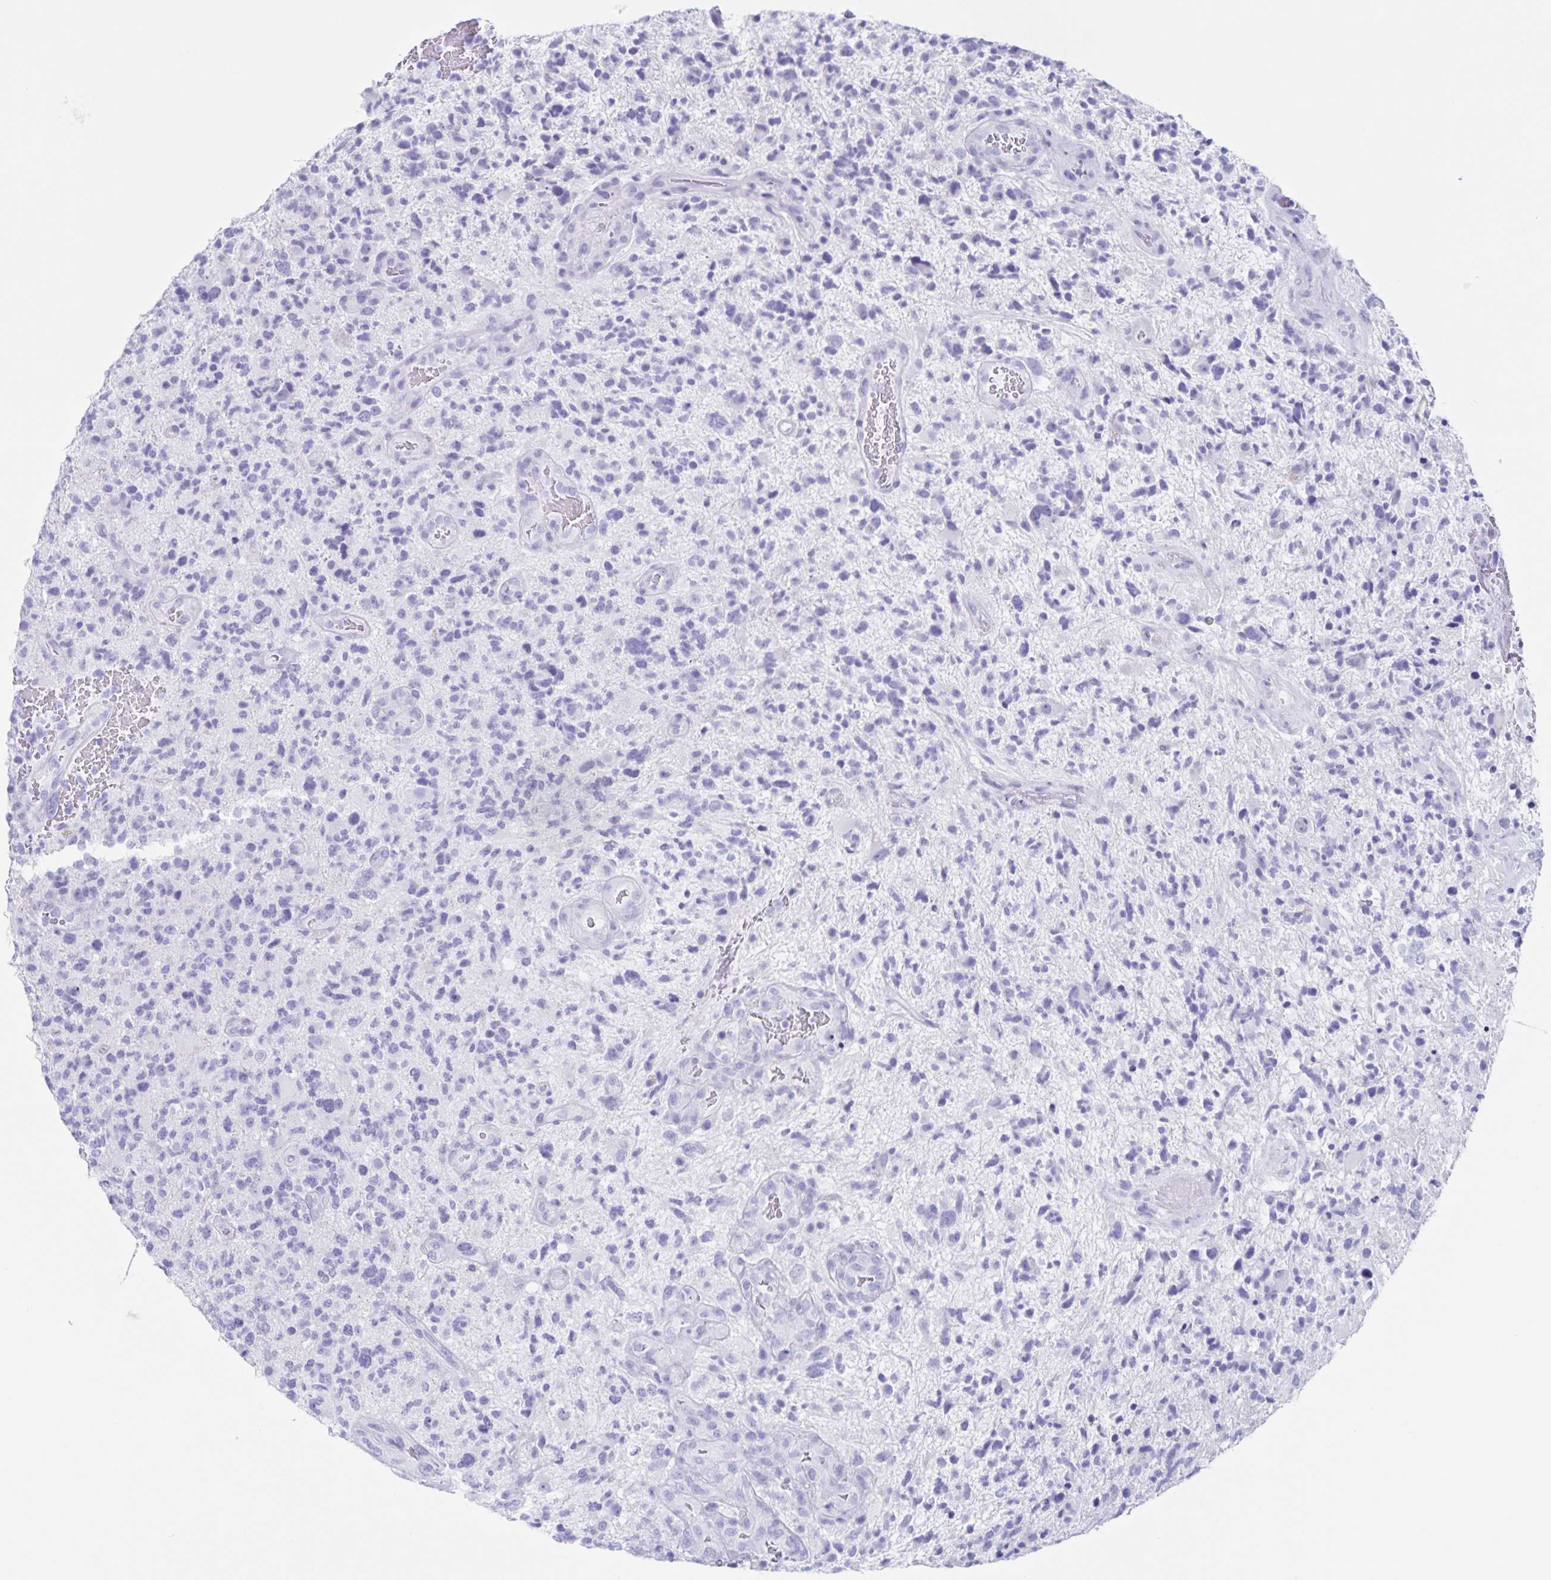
{"staining": {"intensity": "negative", "quantity": "none", "location": "none"}, "tissue": "glioma", "cell_type": "Tumor cells", "image_type": "cancer", "snomed": [{"axis": "morphology", "description": "Glioma, malignant, High grade"}, {"axis": "topography", "description": "Brain"}], "caption": "Immunohistochemistry image of human malignant glioma (high-grade) stained for a protein (brown), which exhibits no positivity in tumor cells.", "gene": "C12orf56", "patient": {"sex": "female", "age": 71}}